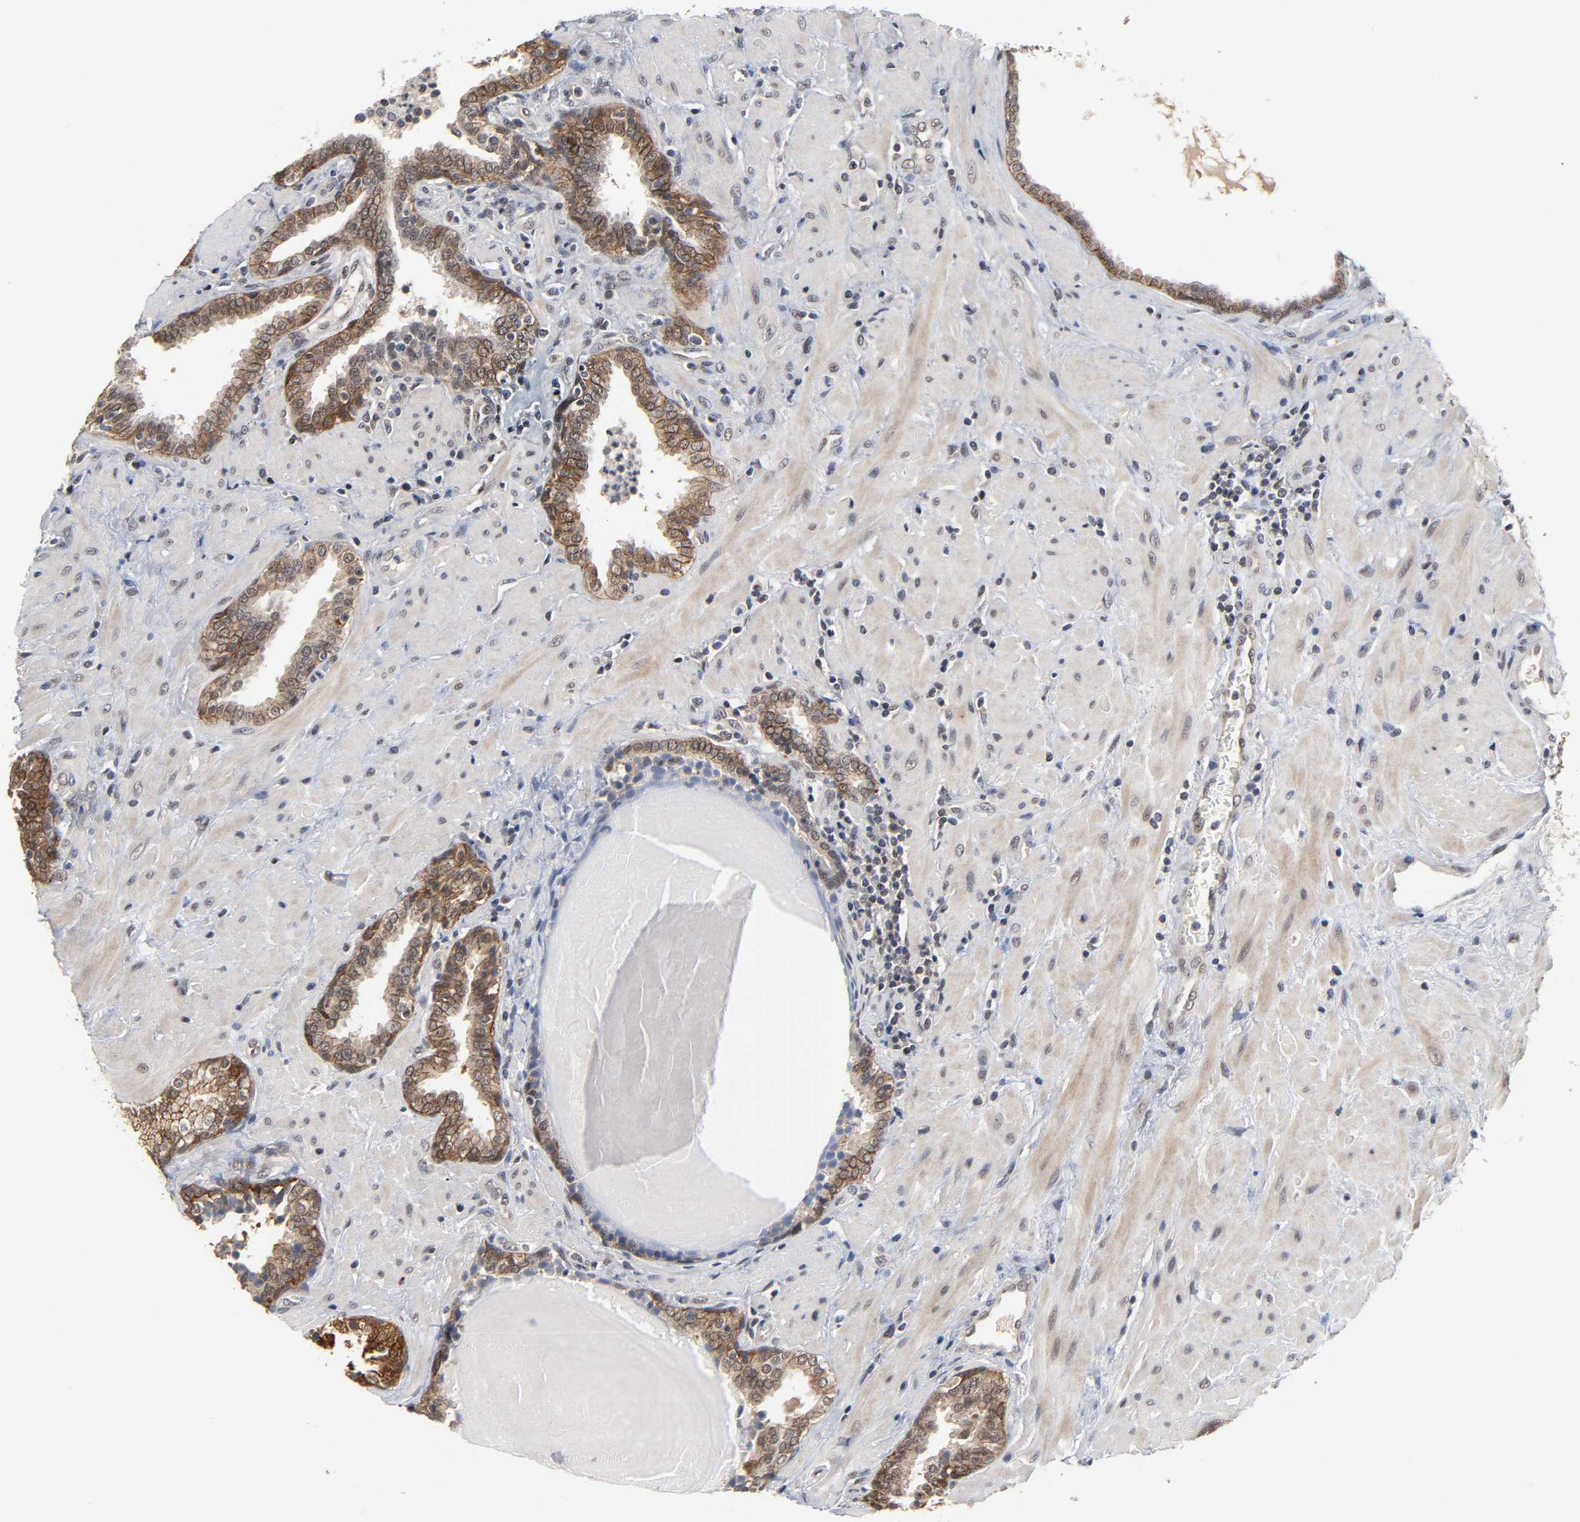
{"staining": {"intensity": "strong", "quantity": ">75%", "location": "cytoplasmic/membranous"}, "tissue": "prostate", "cell_type": "Glandular cells", "image_type": "normal", "snomed": [{"axis": "morphology", "description": "Normal tissue, NOS"}, {"axis": "topography", "description": "Prostate"}], "caption": "Approximately >75% of glandular cells in benign prostate demonstrate strong cytoplasmic/membranous protein positivity as visualized by brown immunohistochemical staining.", "gene": "HTR1E", "patient": {"sex": "male", "age": 51}}